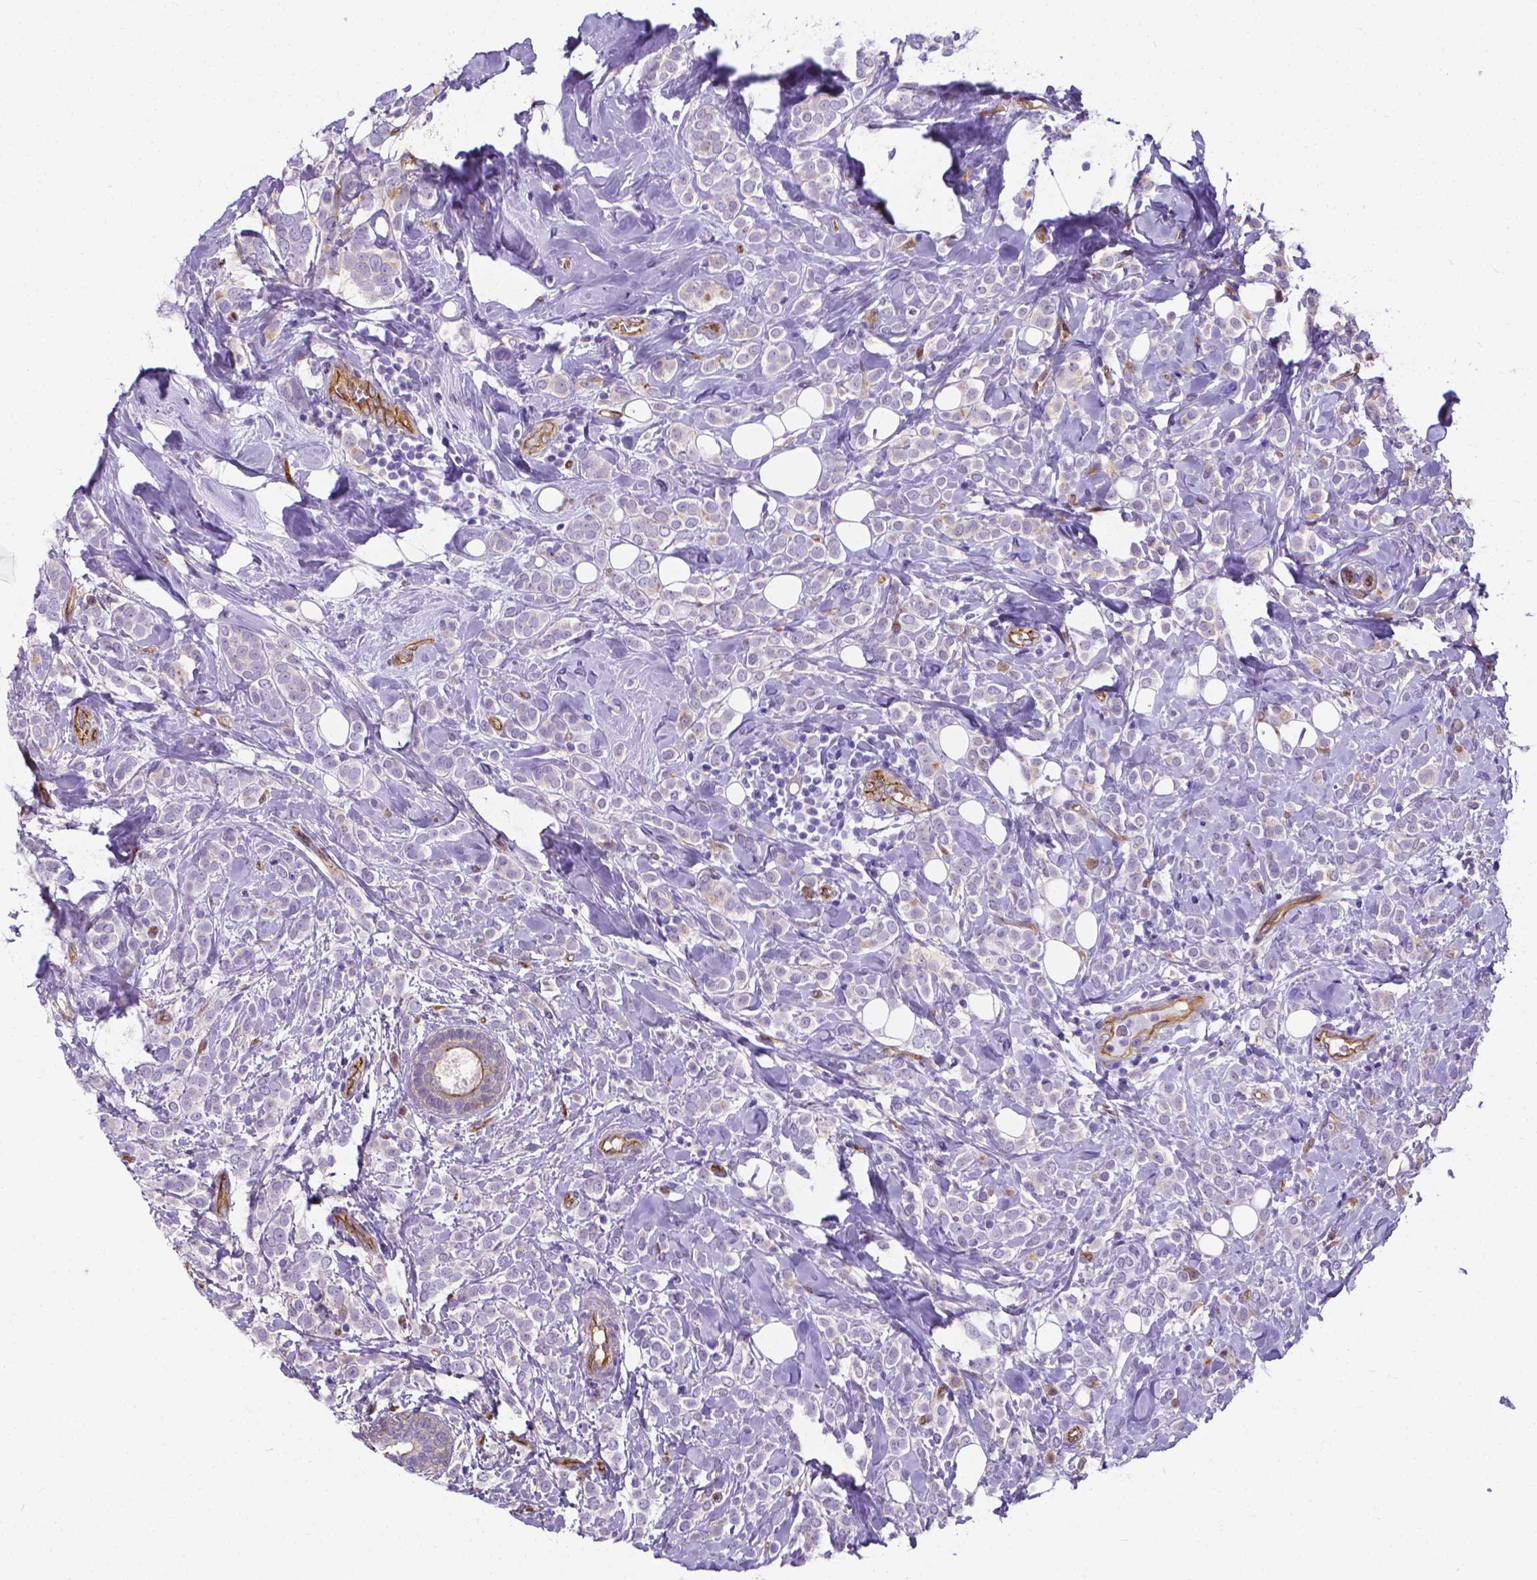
{"staining": {"intensity": "negative", "quantity": "none", "location": "none"}, "tissue": "breast cancer", "cell_type": "Tumor cells", "image_type": "cancer", "snomed": [{"axis": "morphology", "description": "Lobular carcinoma"}, {"axis": "topography", "description": "Breast"}], "caption": "This is an immunohistochemistry (IHC) photomicrograph of breast lobular carcinoma. There is no staining in tumor cells.", "gene": "CLIC4", "patient": {"sex": "female", "age": 49}}